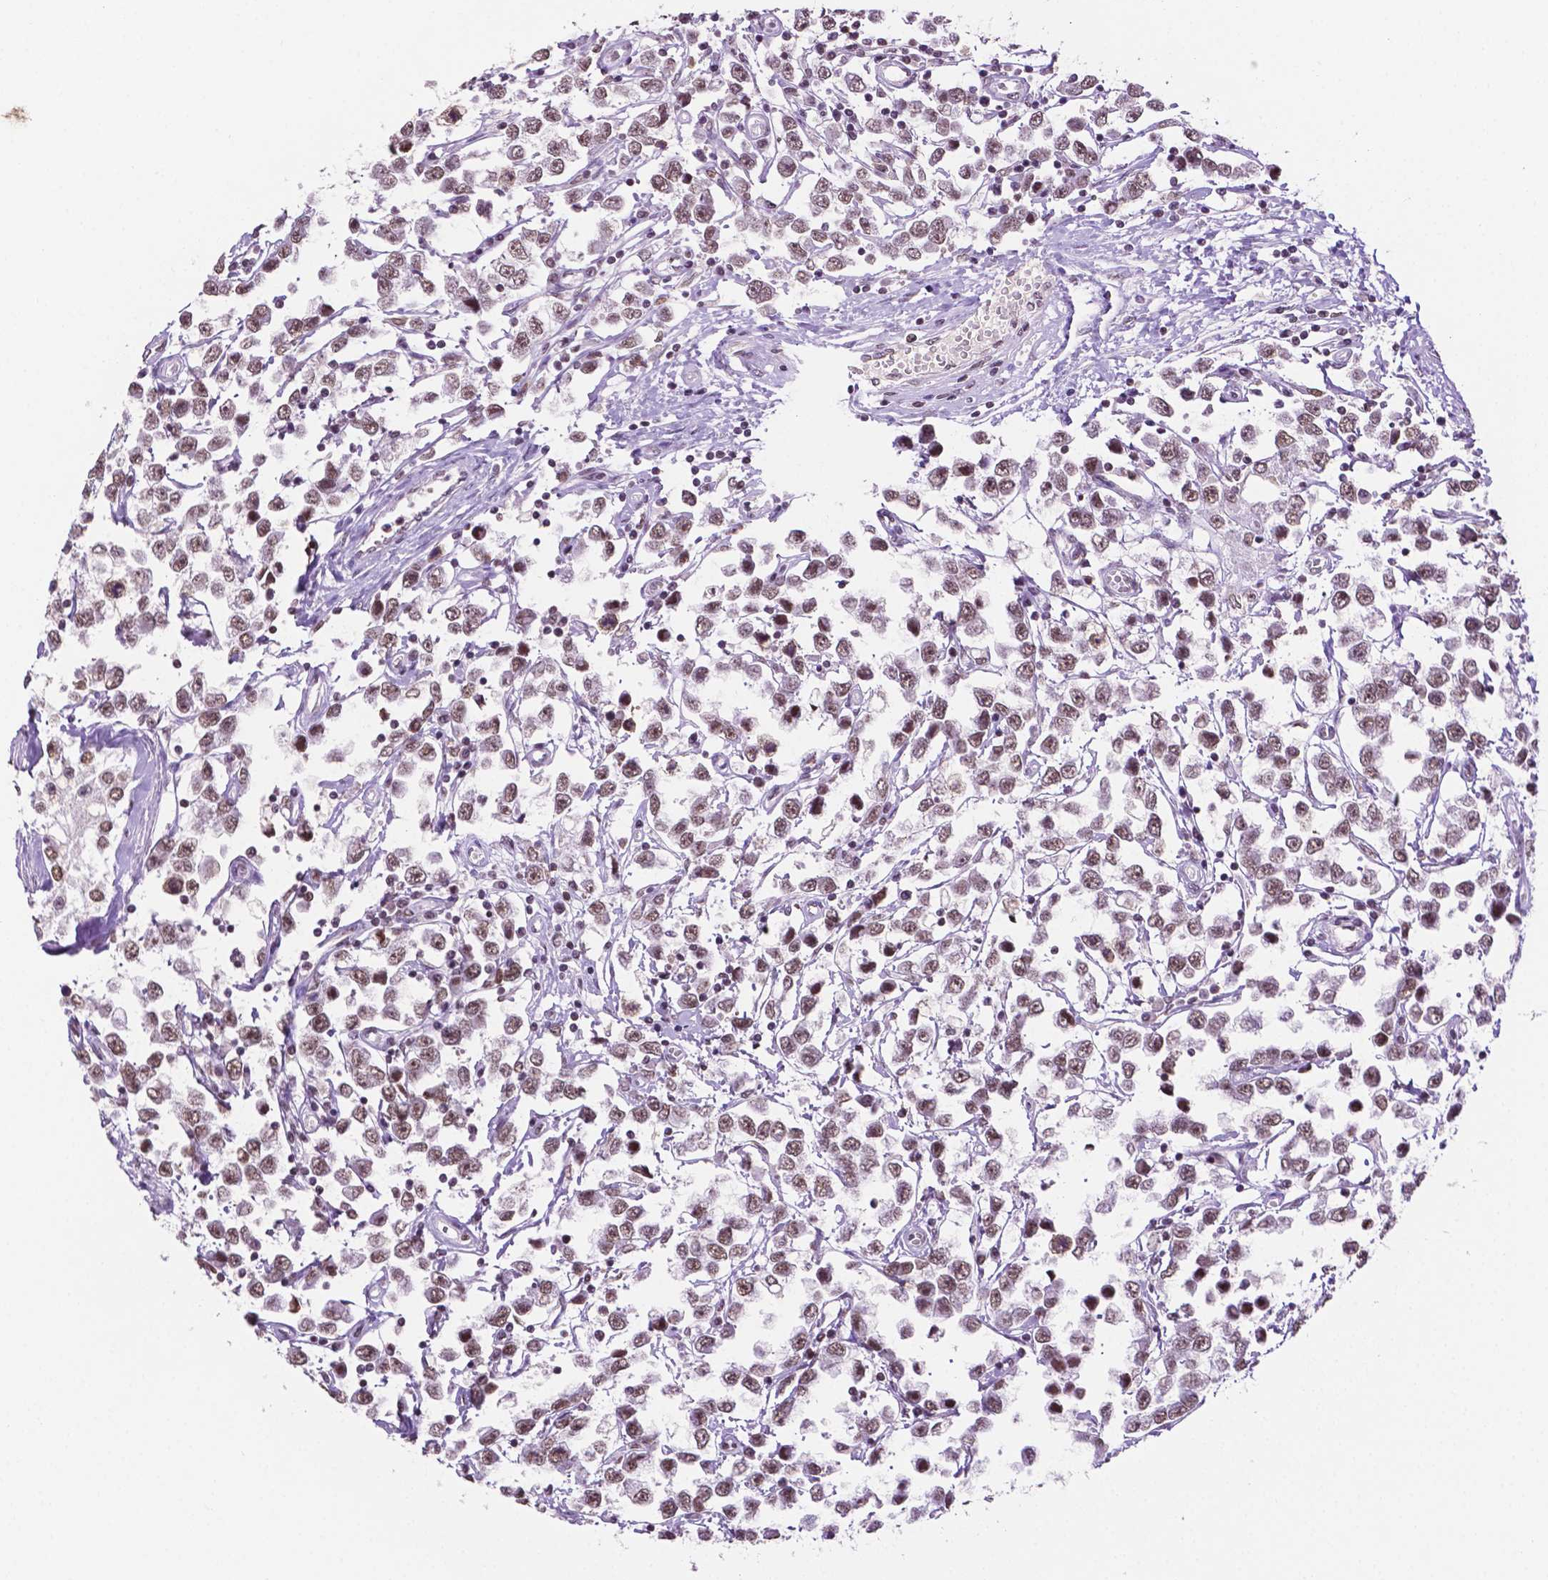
{"staining": {"intensity": "moderate", "quantity": ">75%", "location": "nuclear"}, "tissue": "testis cancer", "cell_type": "Tumor cells", "image_type": "cancer", "snomed": [{"axis": "morphology", "description": "Seminoma, NOS"}, {"axis": "topography", "description": "Testis"}], "caption": "The image shows staining of testis seminoma, revealing moderate nuclear protein positivity (brown color) within tumor cells. Immunohistochemistry stains the protein in brown and the nuclei are stained blue.", "gene": "PTPN6", "patient": {"sex": "male", "age": 34}}